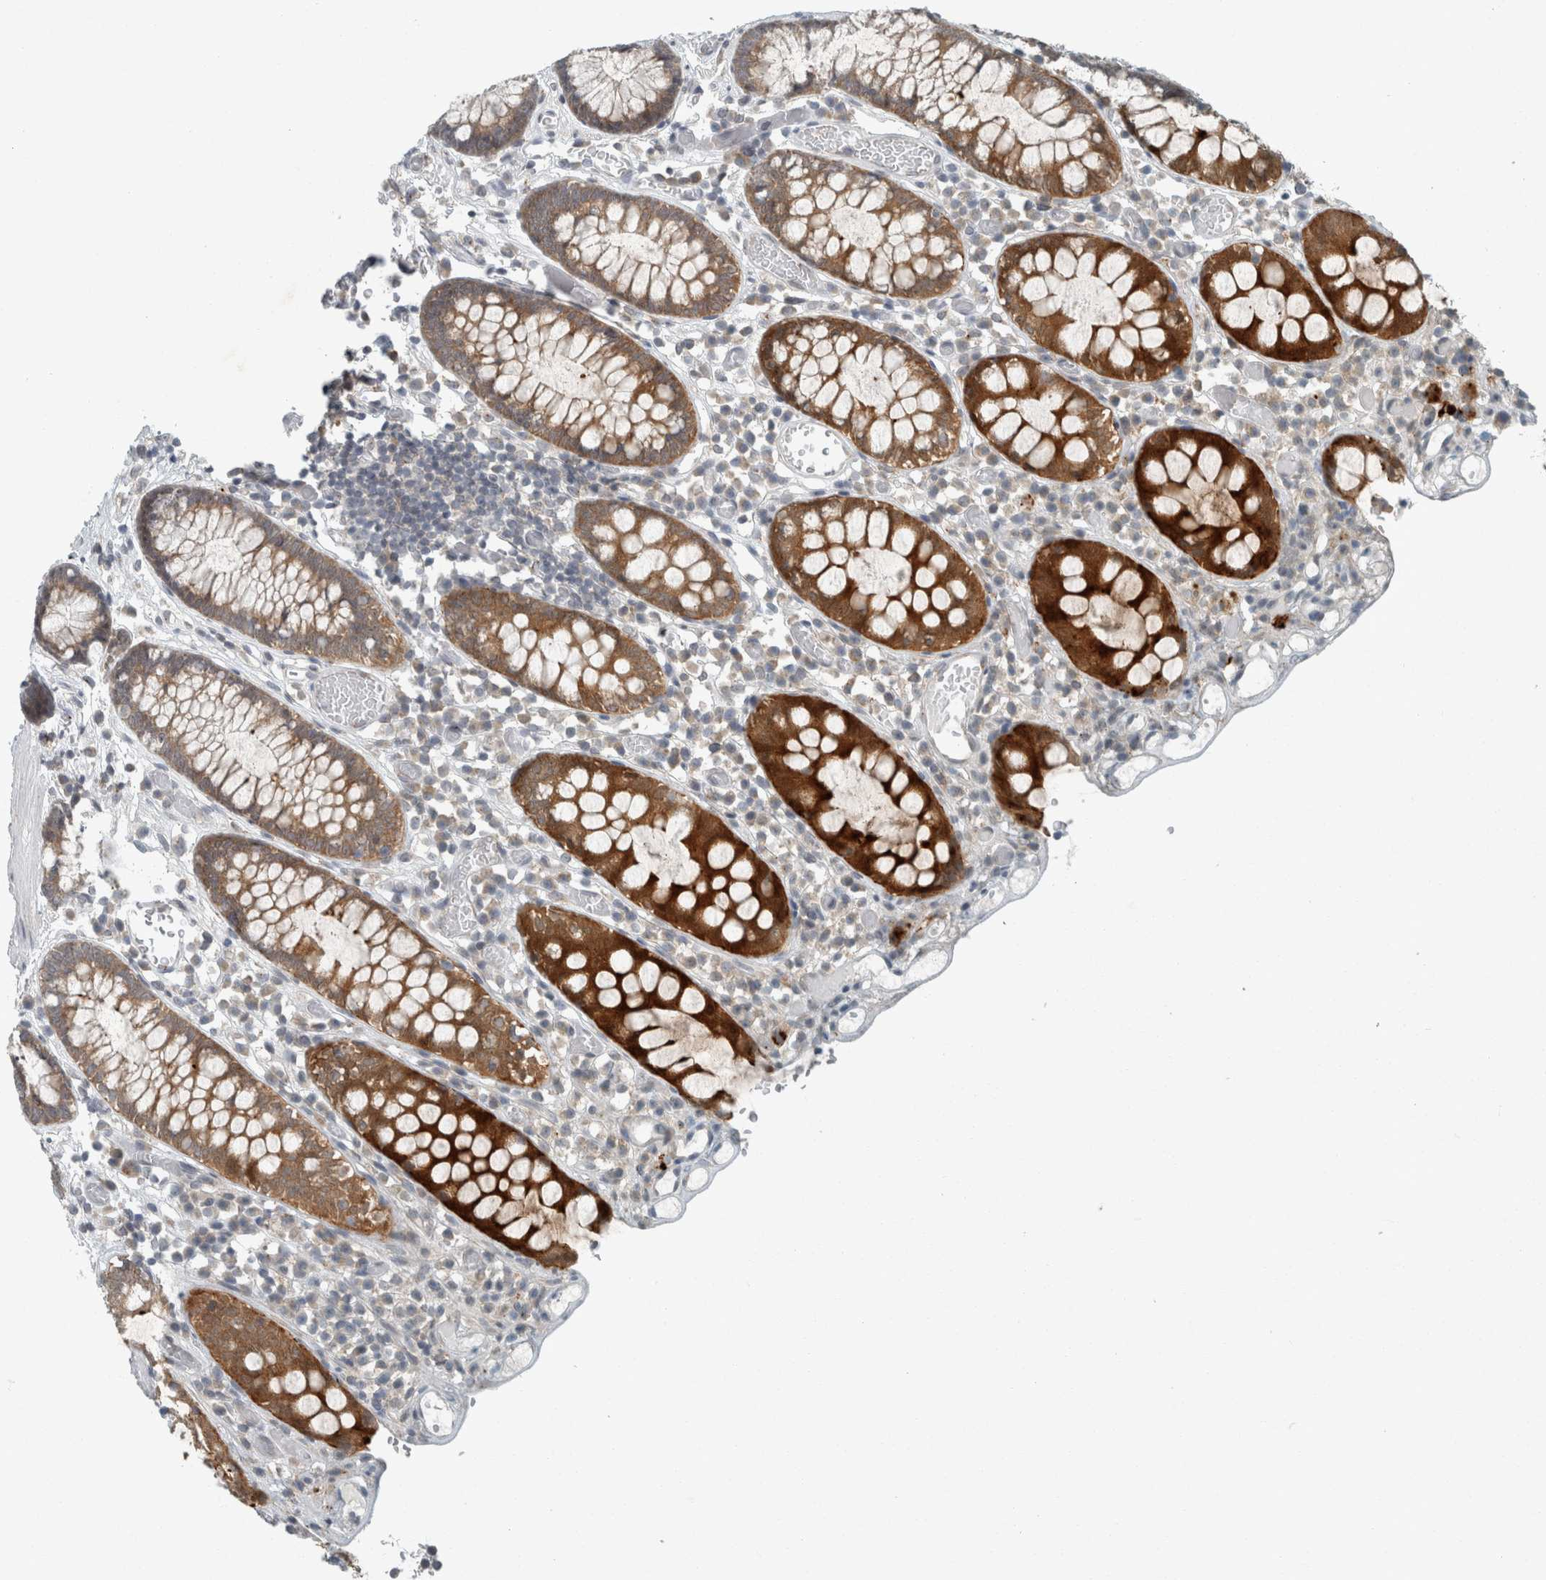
{"staining": {"intensity": "strong", "quantity": "25%-75%", "location": "cytoplasmic/membranous"}, "tissue": "colon", "cell_type": "Endothelial cells", "image_type": "normal", "snomed": [{"axis": "morphology", "description": "Normal tissue, NOS"}, {"axis": "topography", "description": "Colon"}], "caption": "IHC image of normal colon stained for a protein (brown), which displays high levels of strong cytoplasmic/membranous expression in approximately 25%-75% of endothelial cells.", "gene": "KIF1C", "patient": {"sex": "male", "age": 14}}